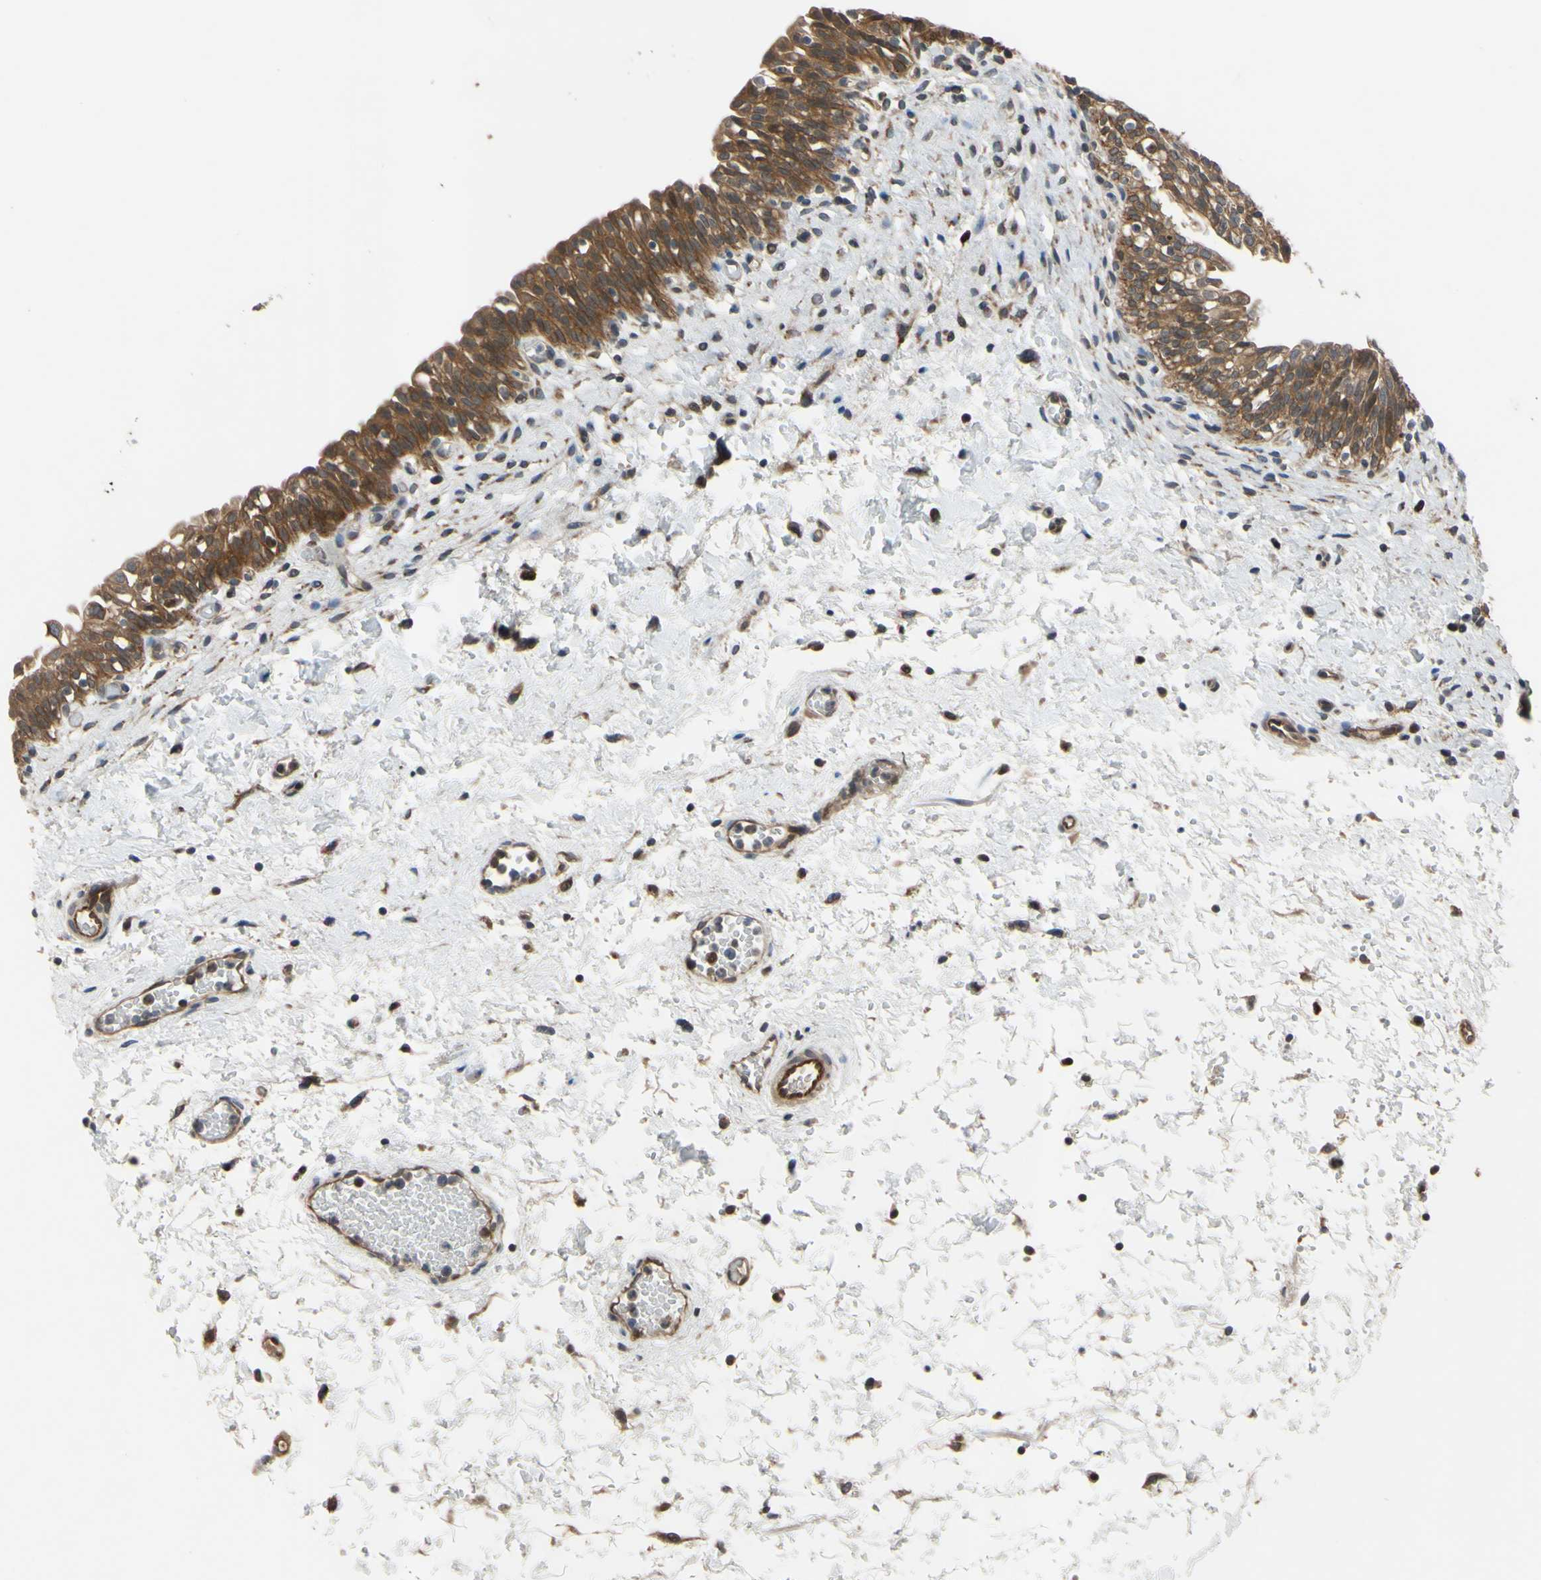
{"staining": {"intensity": "moderate", "quantity": ">75%", "location": "cytoplasmic/membranous"}, "tissue": "urinary bladder", "cell_type": "Urothelial cells", "image_type": "normal", "snomed": [{"axis": "morphology", "description": "Normal tissue, NOS"}, {"axis": "topography", "description": "Urinary bladder"}], "caption": "The micrograph displays immunohistochemical staining of normal urinary bladder. There is moderate cytoplasmic/membranous staining is present in about >75% of urothelial cells. (Stains: DAB in brown, nuclei in blue, Microscopy: brightfield microscopy at high magnification).", "gene": "XIAP", "patient": {"sex": "male", "age": 55}}